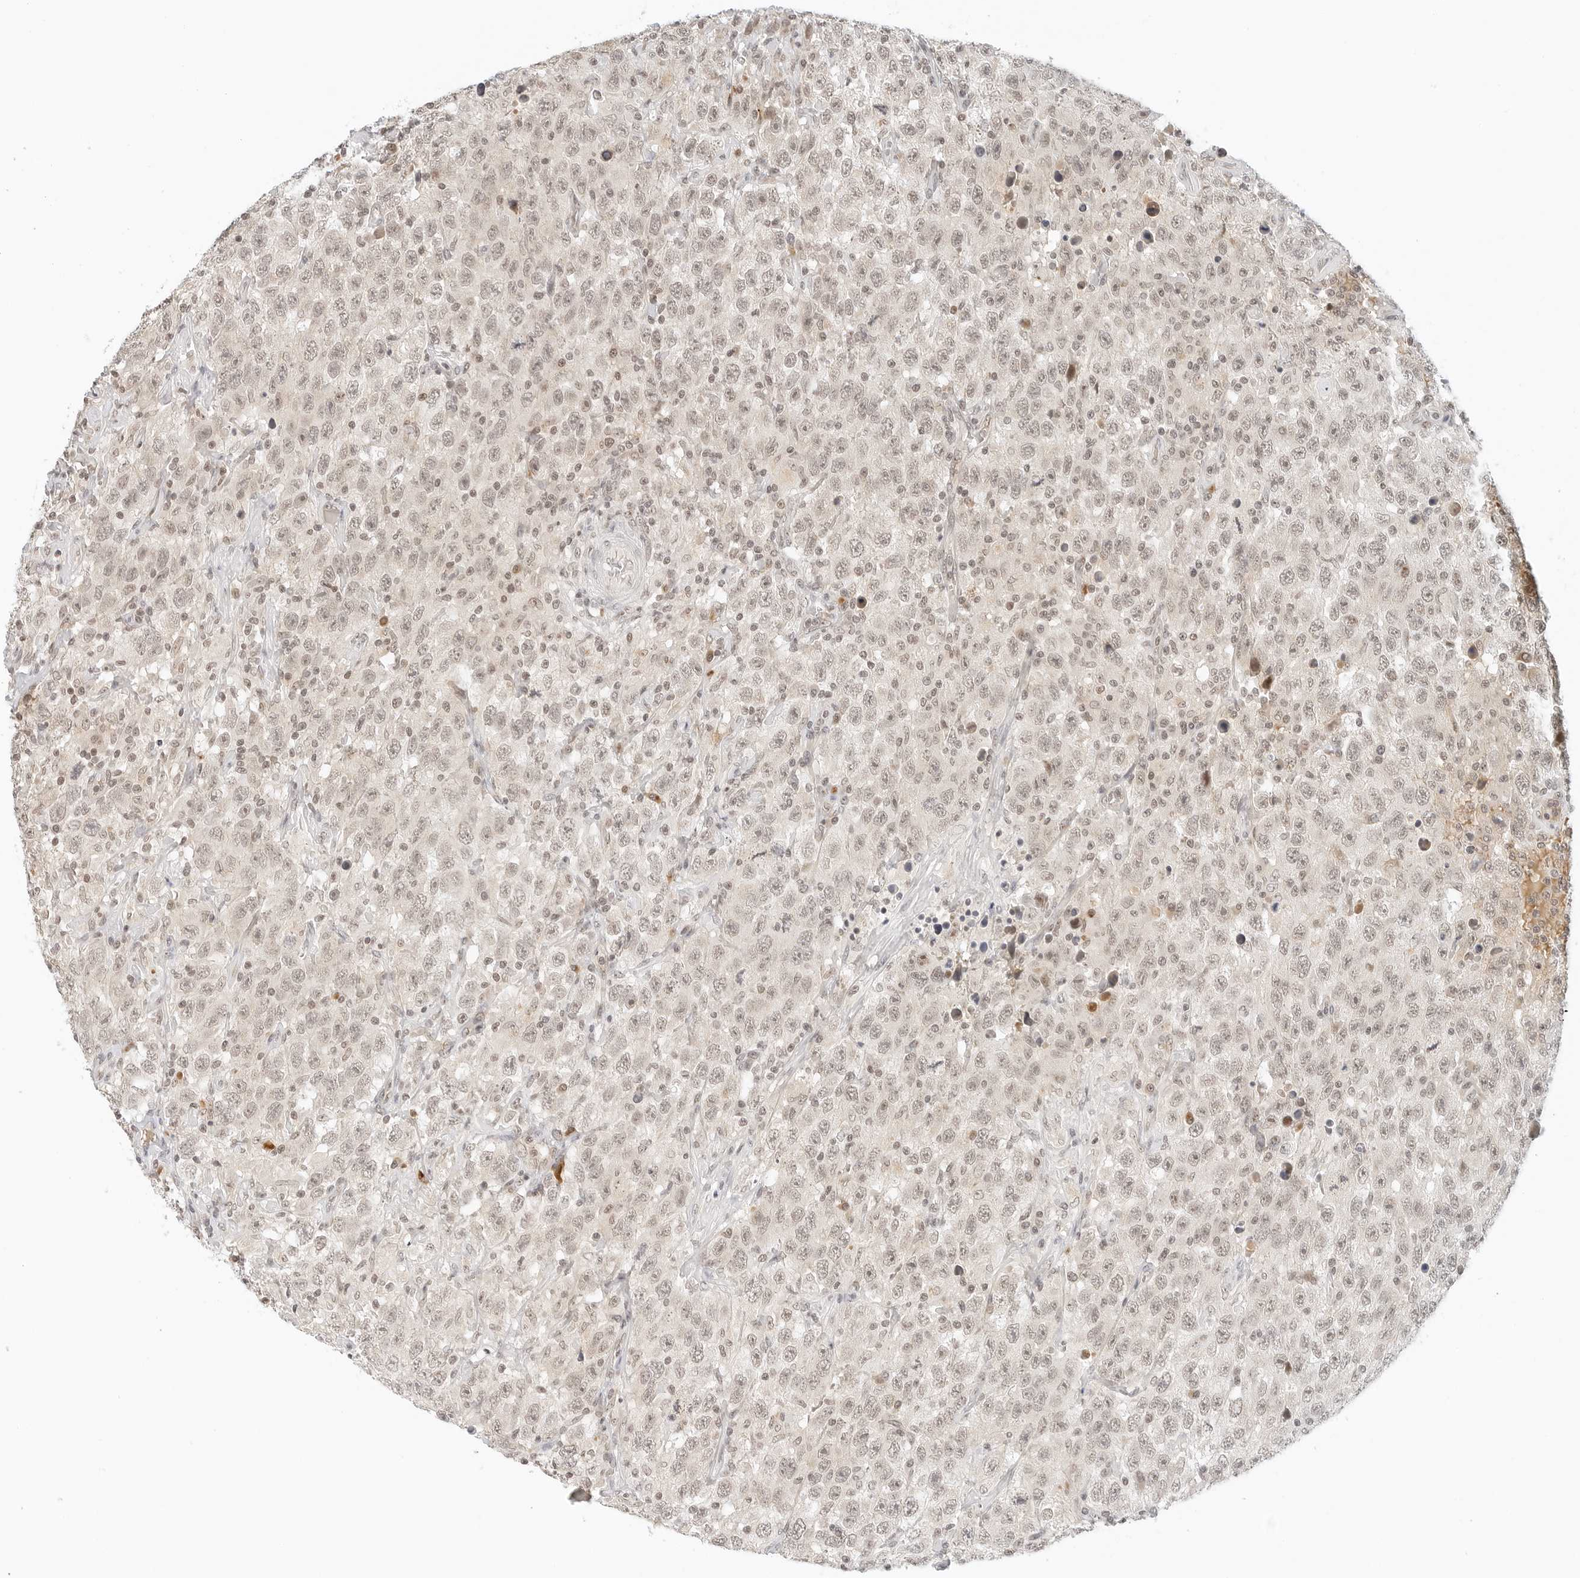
{"staining": {"intensity": "weak", "quantity": "25%-75%", "location": "nuclear"}, "tissue": "testis cancer", "cell_type": "Tumor cells", "image_type": "cancer", "snomed": [{"axis": "morphology", "description": "Seminoma, NOS"}, {"axis": "topography", "description": "Testis"}], "caption": "IHC staining of testis cancer, which shows low levels of weak nuclear positivity in approximately 25%-75% of tumor cells indicating weak nuclear protein expression. The staining was performed using DAB (brown) for protein detection and nuclei were counterstained in hematoxylin (blue).", "gene": "NEO1", "patient": {"sex": "male", "age": 65}}